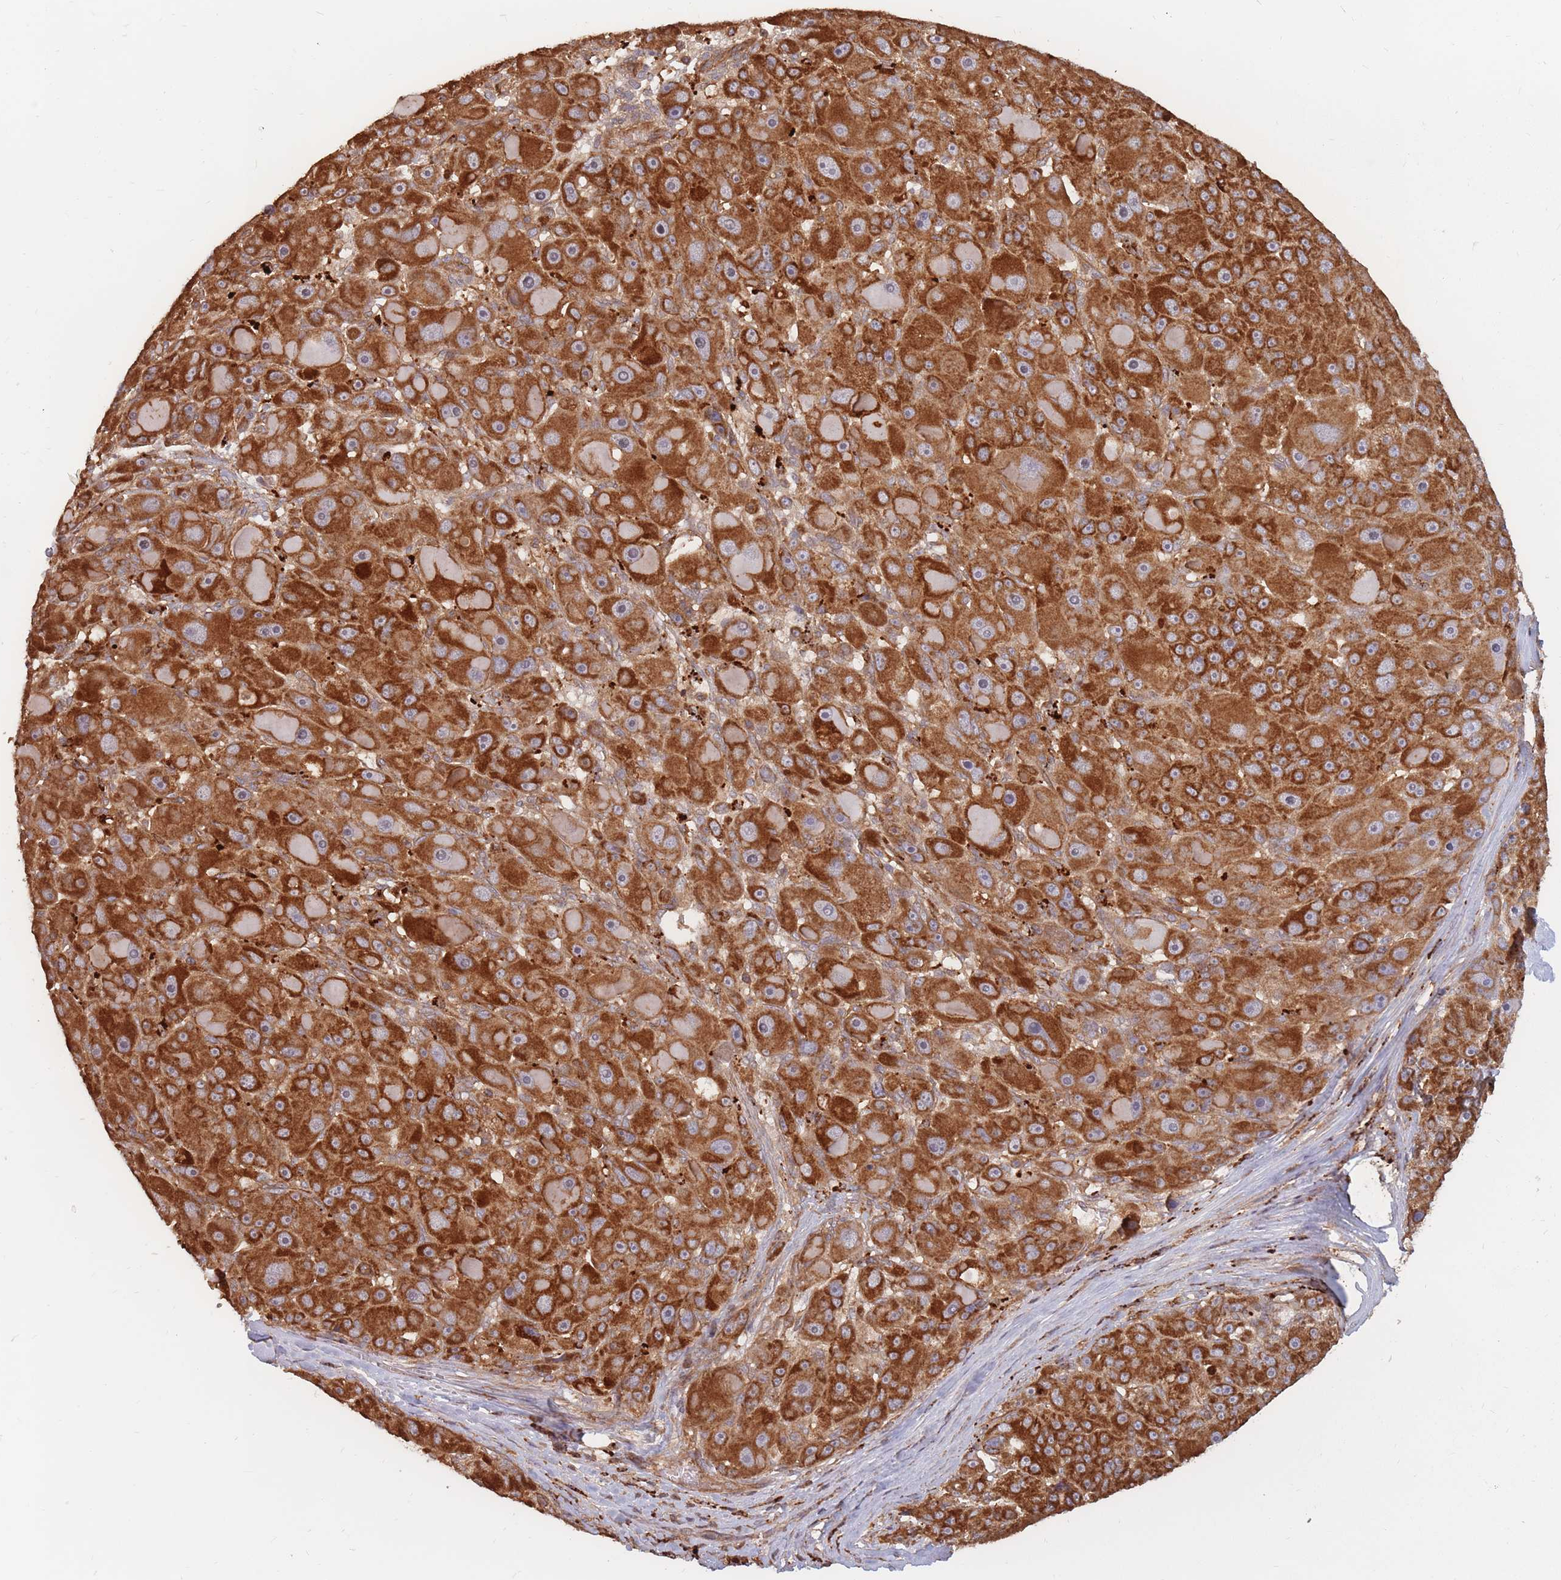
{"staining": {"intensity": "strong", "quantity": ">75%", "location": "cytoplasmic/membranous"}, "tissue": "liver cancer", "cell_type": "Tumor cells", "image_type": "cancer", "snomed": [{"axis": "morphology", "description": "Carcinoma, Hepatocellular, NOS"}, {"axis": "topography", "description": "Liver"}], "caption": "Immunohistochemical staining of human hepatocellular carcinoma (liver) reveals high levels of strong cytoplasmic/membranous positivity in approximately >75% of tumor cells.", "gene": "RASSF2", "patient": {"sex": "male", "age": 76}}